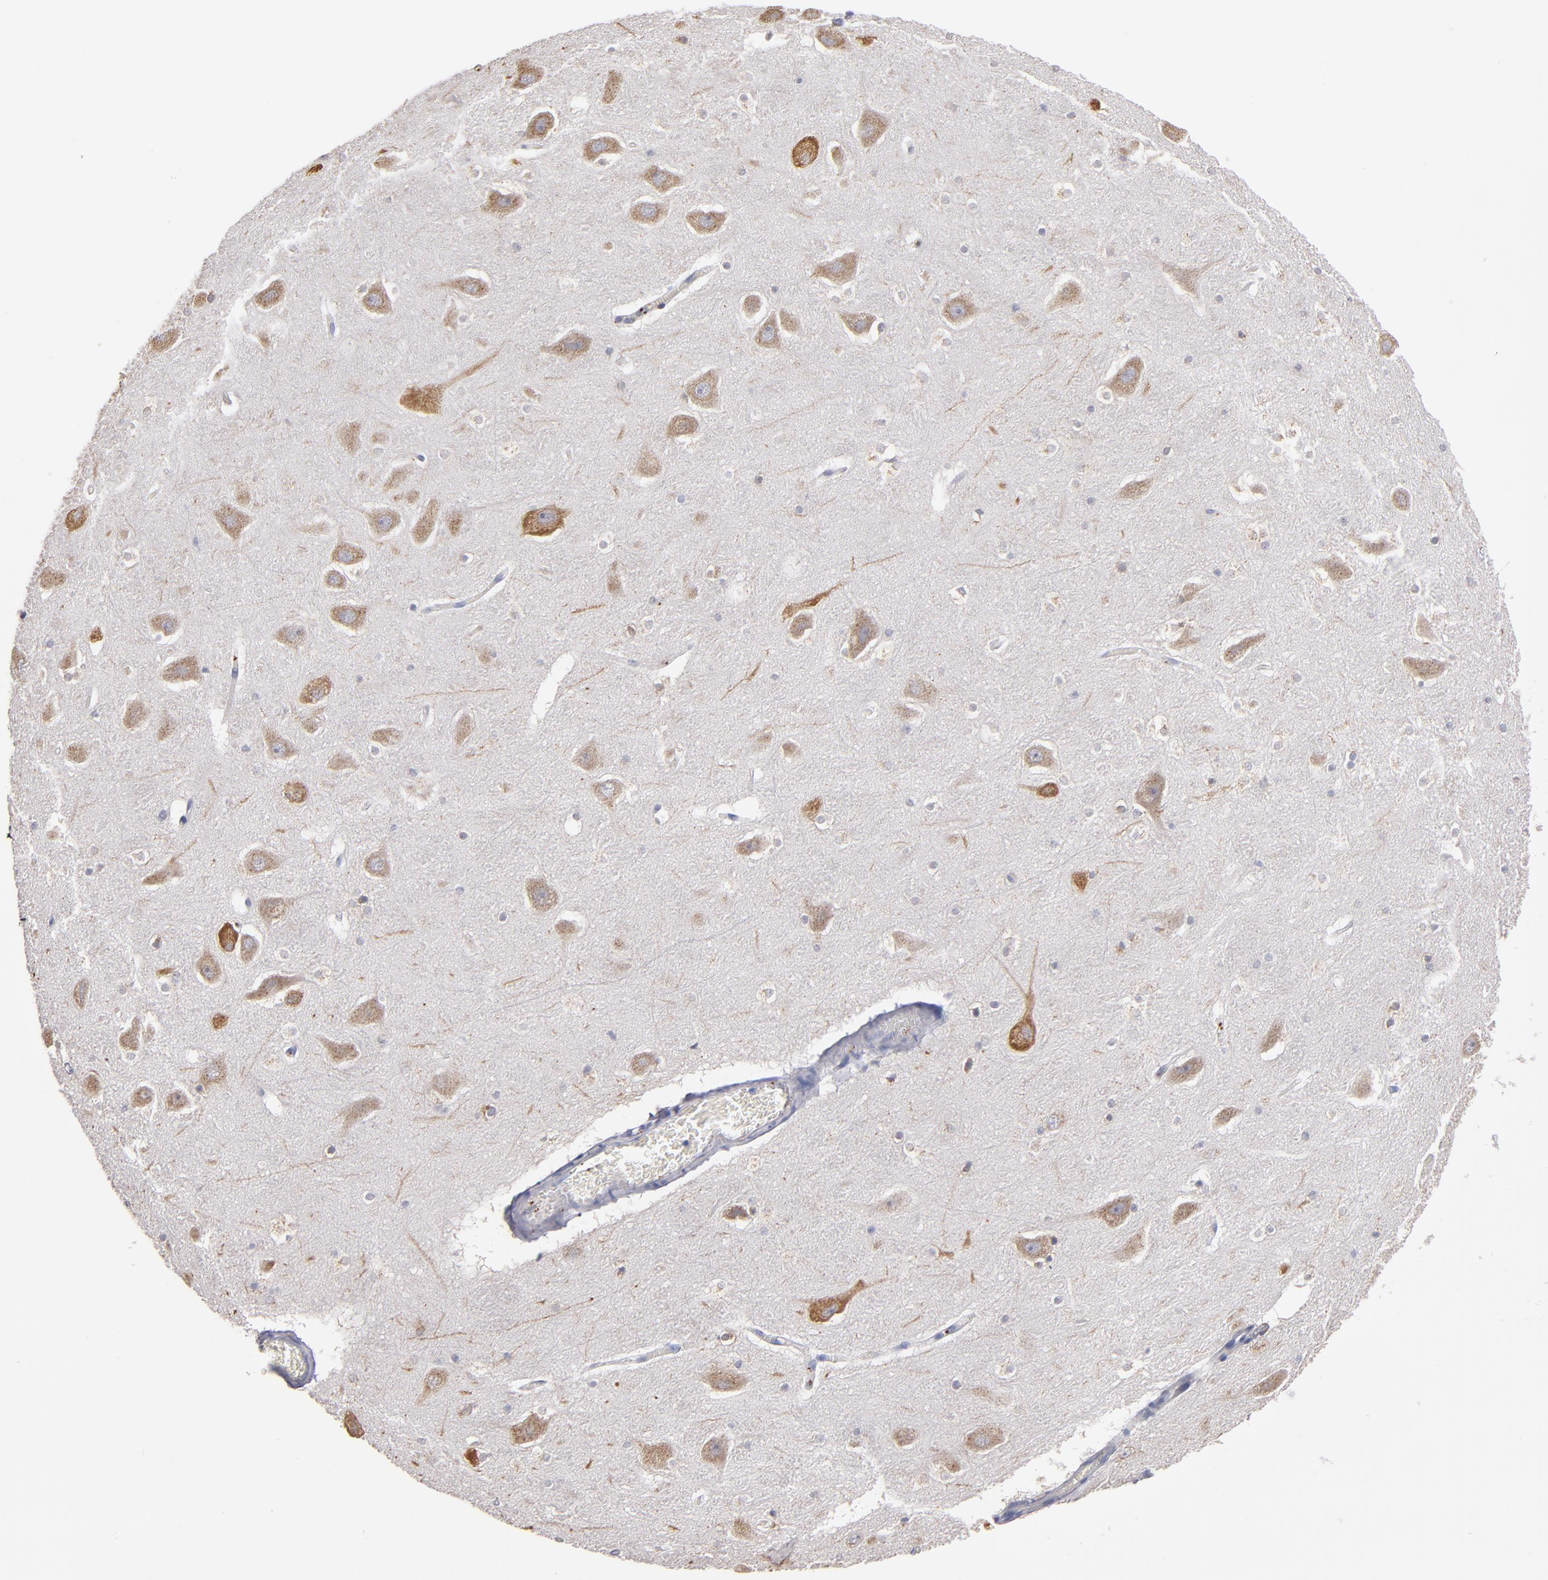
{"staining": {"intensity": "weak", "quantity": "<25%", "location": "cytoplasmic/membranous"}, "tissue": "hippocampus", "cell_type": "Glial cells", "image_type": "normal", "snomed": [{"axis": "morphology", "description": "Normal tissue, NOS"}, {"axis": "topography", "description": "Hippocampus"}], "caption": "The photomicrograph demonstrates no significant expression in glial cells of hippocampus. The staining was performed using DAB (3,3'-diaminobenzidine) to visualize the protein expression in brown, while the nuclei were stained in blue with hematoxylin (Magnification: 20x).", "gene": "SELP", "patient": {"sex": "male", "age": 45}}